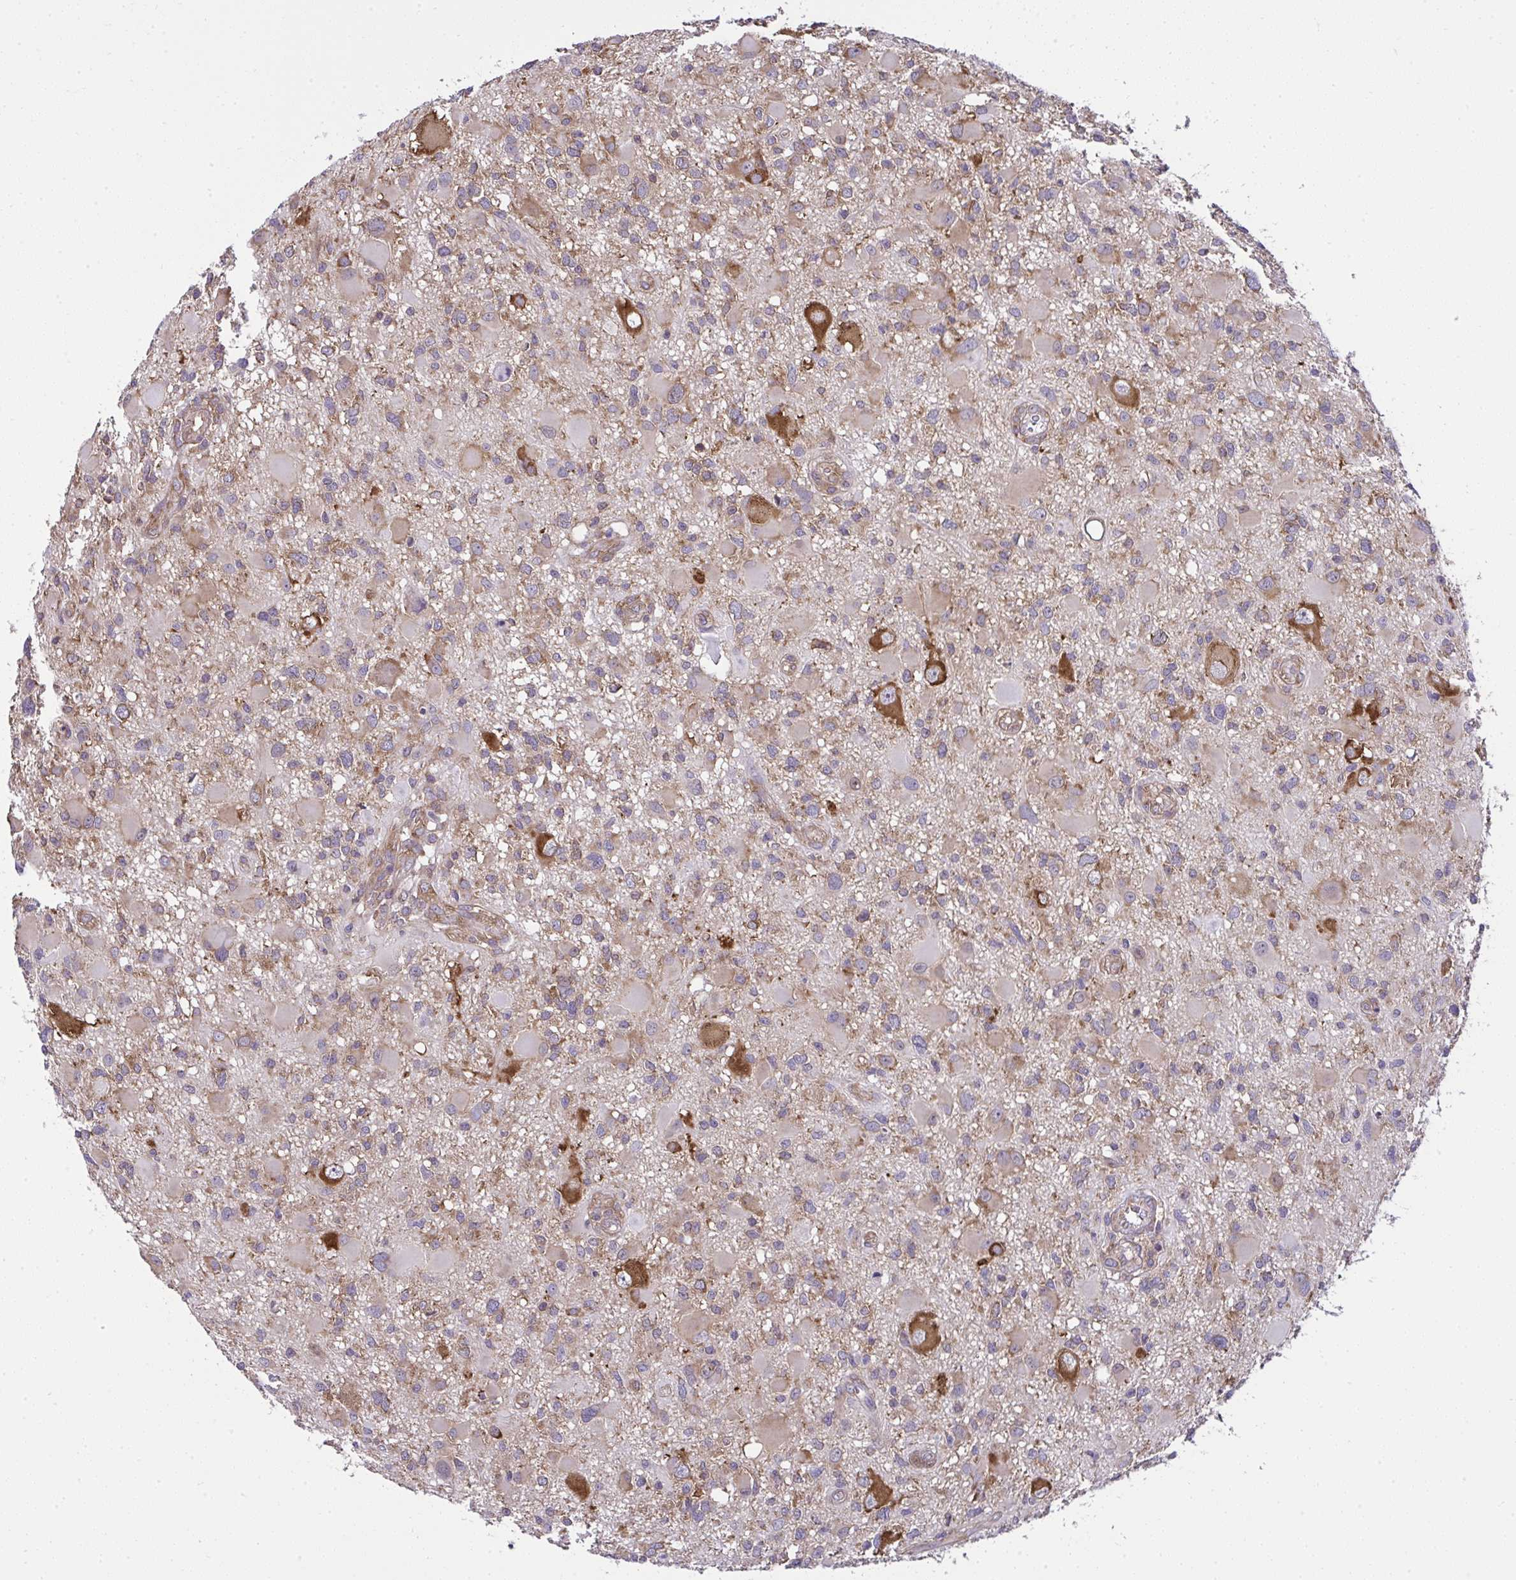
{"staining": {"intensity": "weak", "quantity": "<25%", "location": "cytoplasmic/membranous"}, "tissue": "glioma", "cell_type": "Tumor cells", "image_type": "cancer", "snomed": [{"axis": "morphology", "description": "Glioma, malignant, High grade"}, {"axis": "topography", "description": "Brain"}], "caption": "This is an IHC histopathology image of human malignant glioma (high-grade). There is no expression in tumor cells.", "gene": "RPS7", "patient": {"sex": "male", "age": 54}}